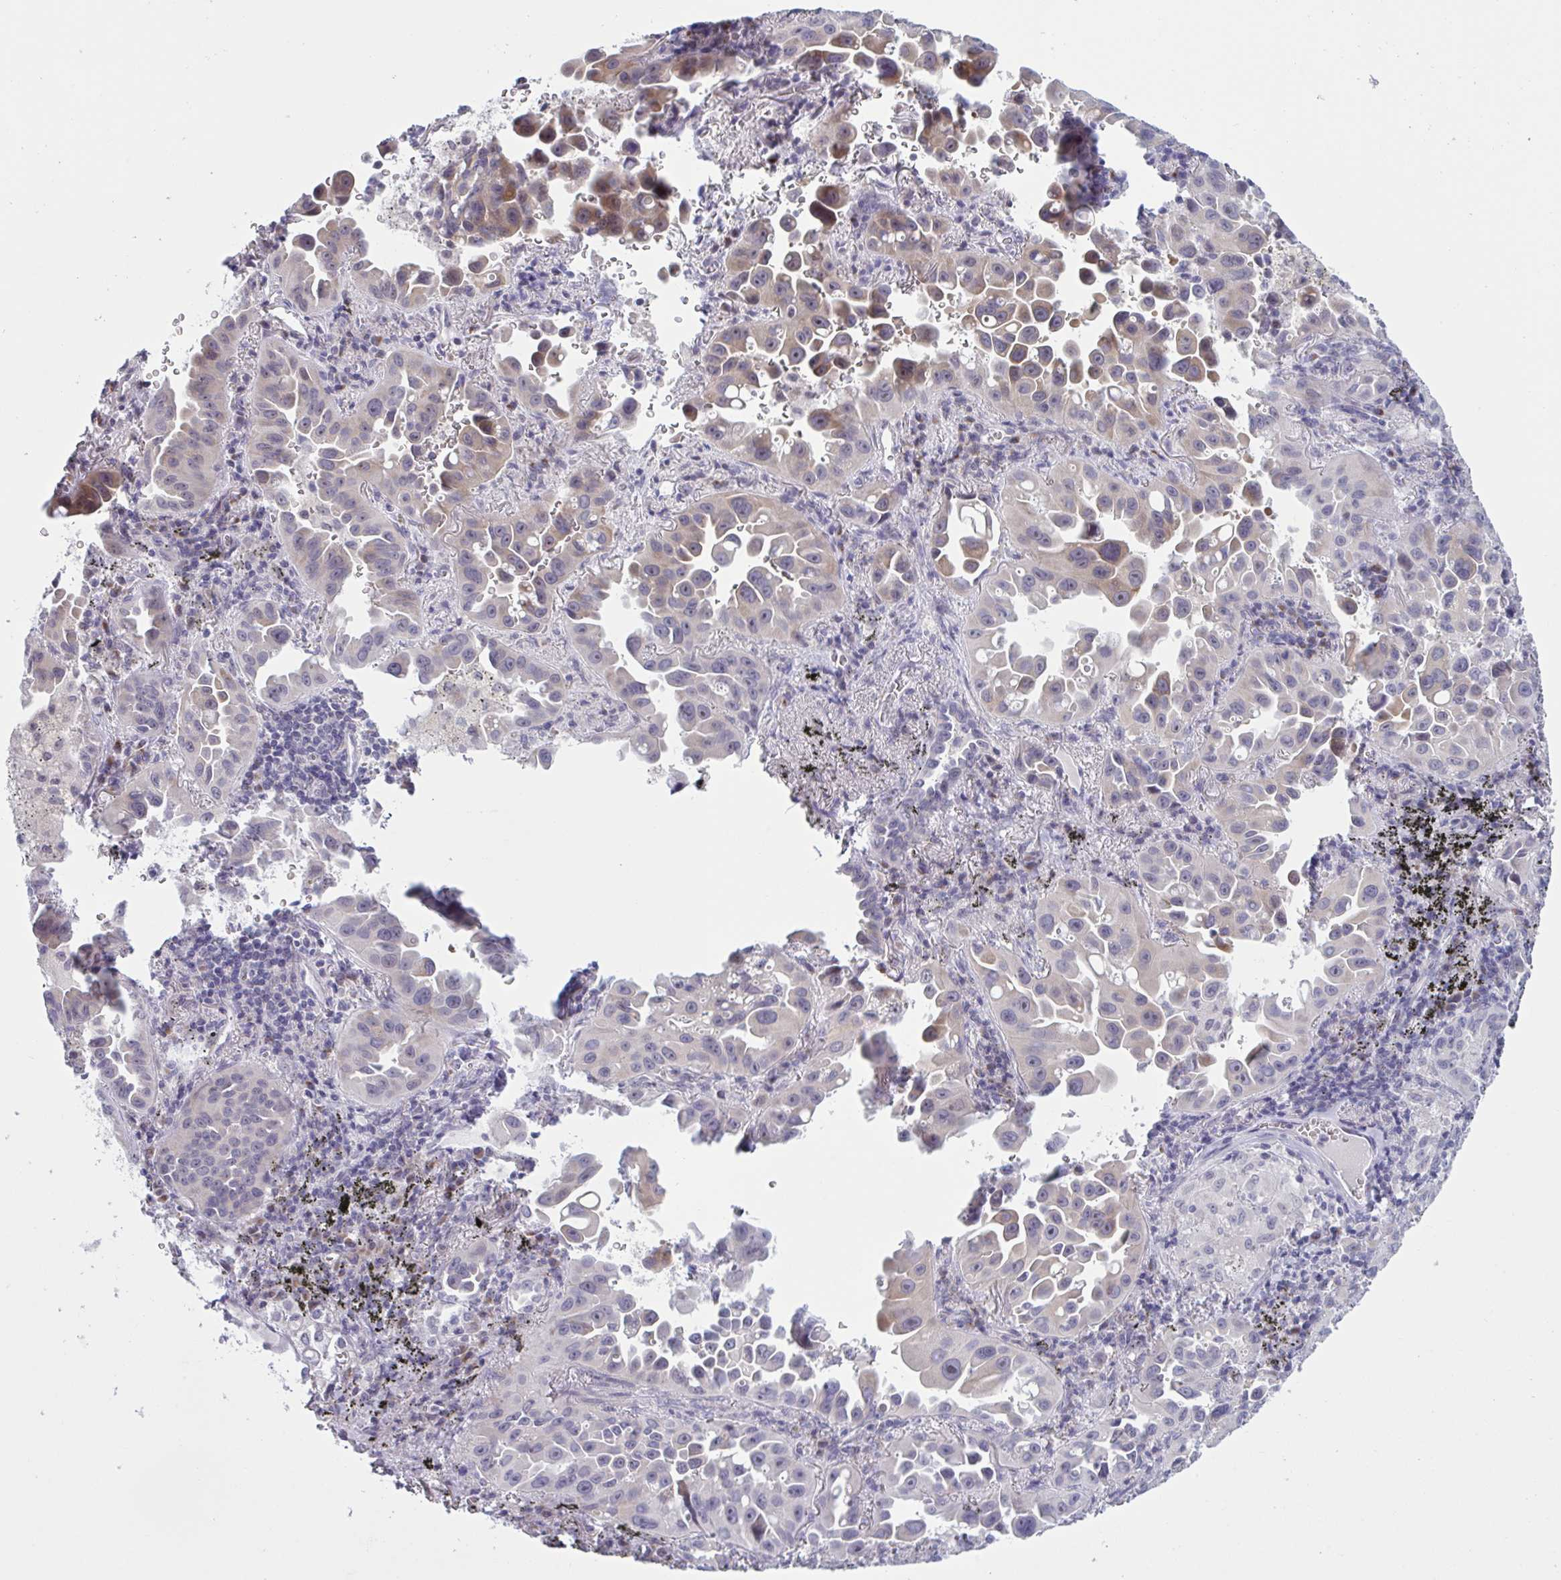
{"staining": {"intensity": "weak", "quantity": "25%-75%", "location": "cytoplasmic/membranous"}, "tissue": "lung cancer", "cell_type": "Tumor cells", "image_type": "cancer", "snomed": [{"axis": "morphology", "description": "Adenocarcinoma, NOS"}, {"axis": "topography", "description": "Lung"}], "caption": "DAB immunohistochemical staining of human lung cancer (adenocarcinoma) displays weak cytoplasmic/membranous protein staining in about 25%-75% of tumor cells.", "gene": "HSD11B2", "patient": {"sex": "male", "age": 68}}